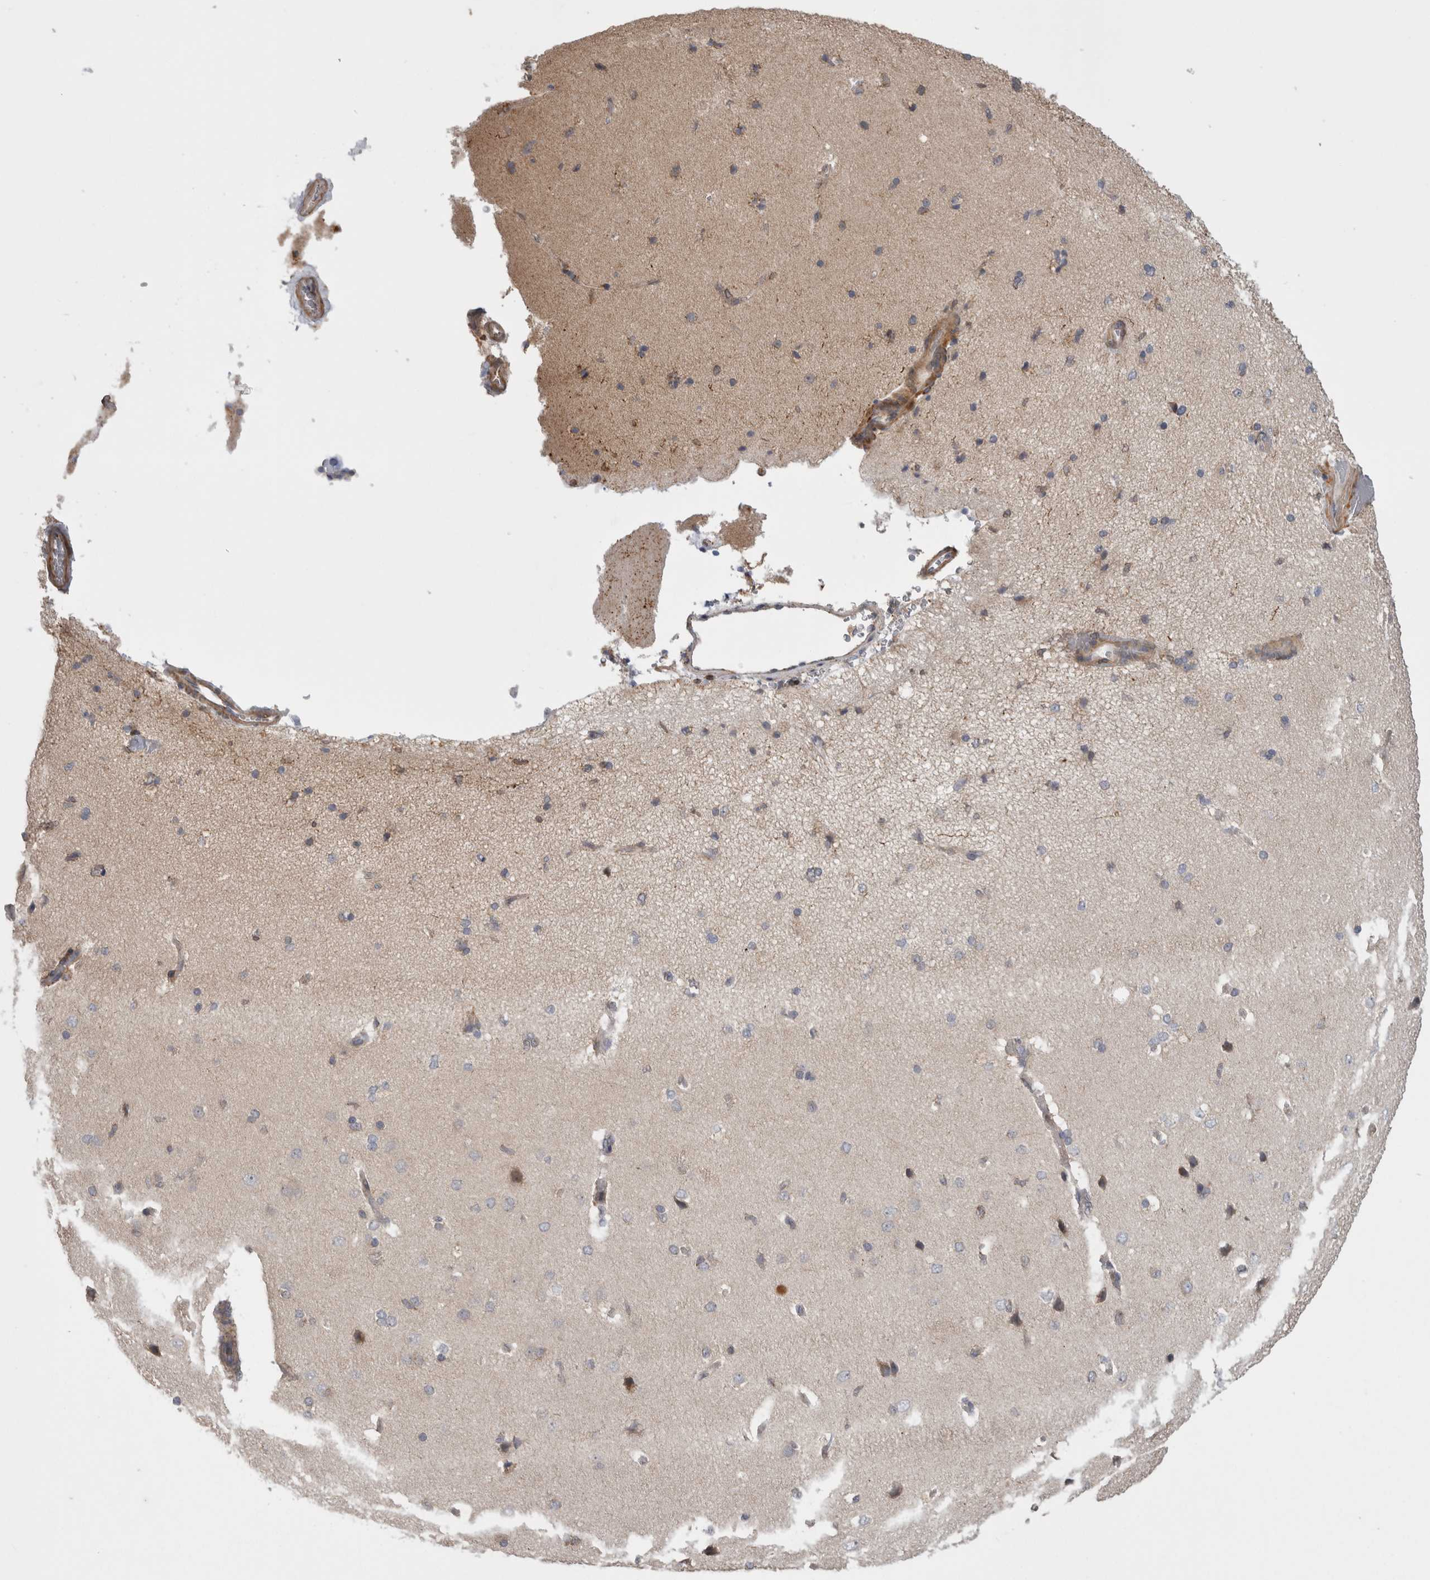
{"staining": {"intensity": "moderate", "quantity": "25%-75%", "location": "cytoplasmic/membranous"}, "tissue": "cerebral cortex", "cell_type": "Endothelial cells", "image_type": "normal", "snomed": [{"axis": "morphology", "description": "Normal tissue, NOS"}, {"axis": "topography", "description": "Cerebral cortex"}], "caption": "High-magnification brightfield microscopy of normal cerebral cortex stained with DAB (brown) and counterstained with hematoxylin (blue). endothelial cells exhibit moderate cytoplasmic/membranous staining is present in about25%-75% of cells. The staining is performed using DAB brown chromogen to label protein expression. The nuclei are counter-stained blue using hematoxylin.", "gene": "DARS2", "patient": {"sex": "male", "age": 62}}